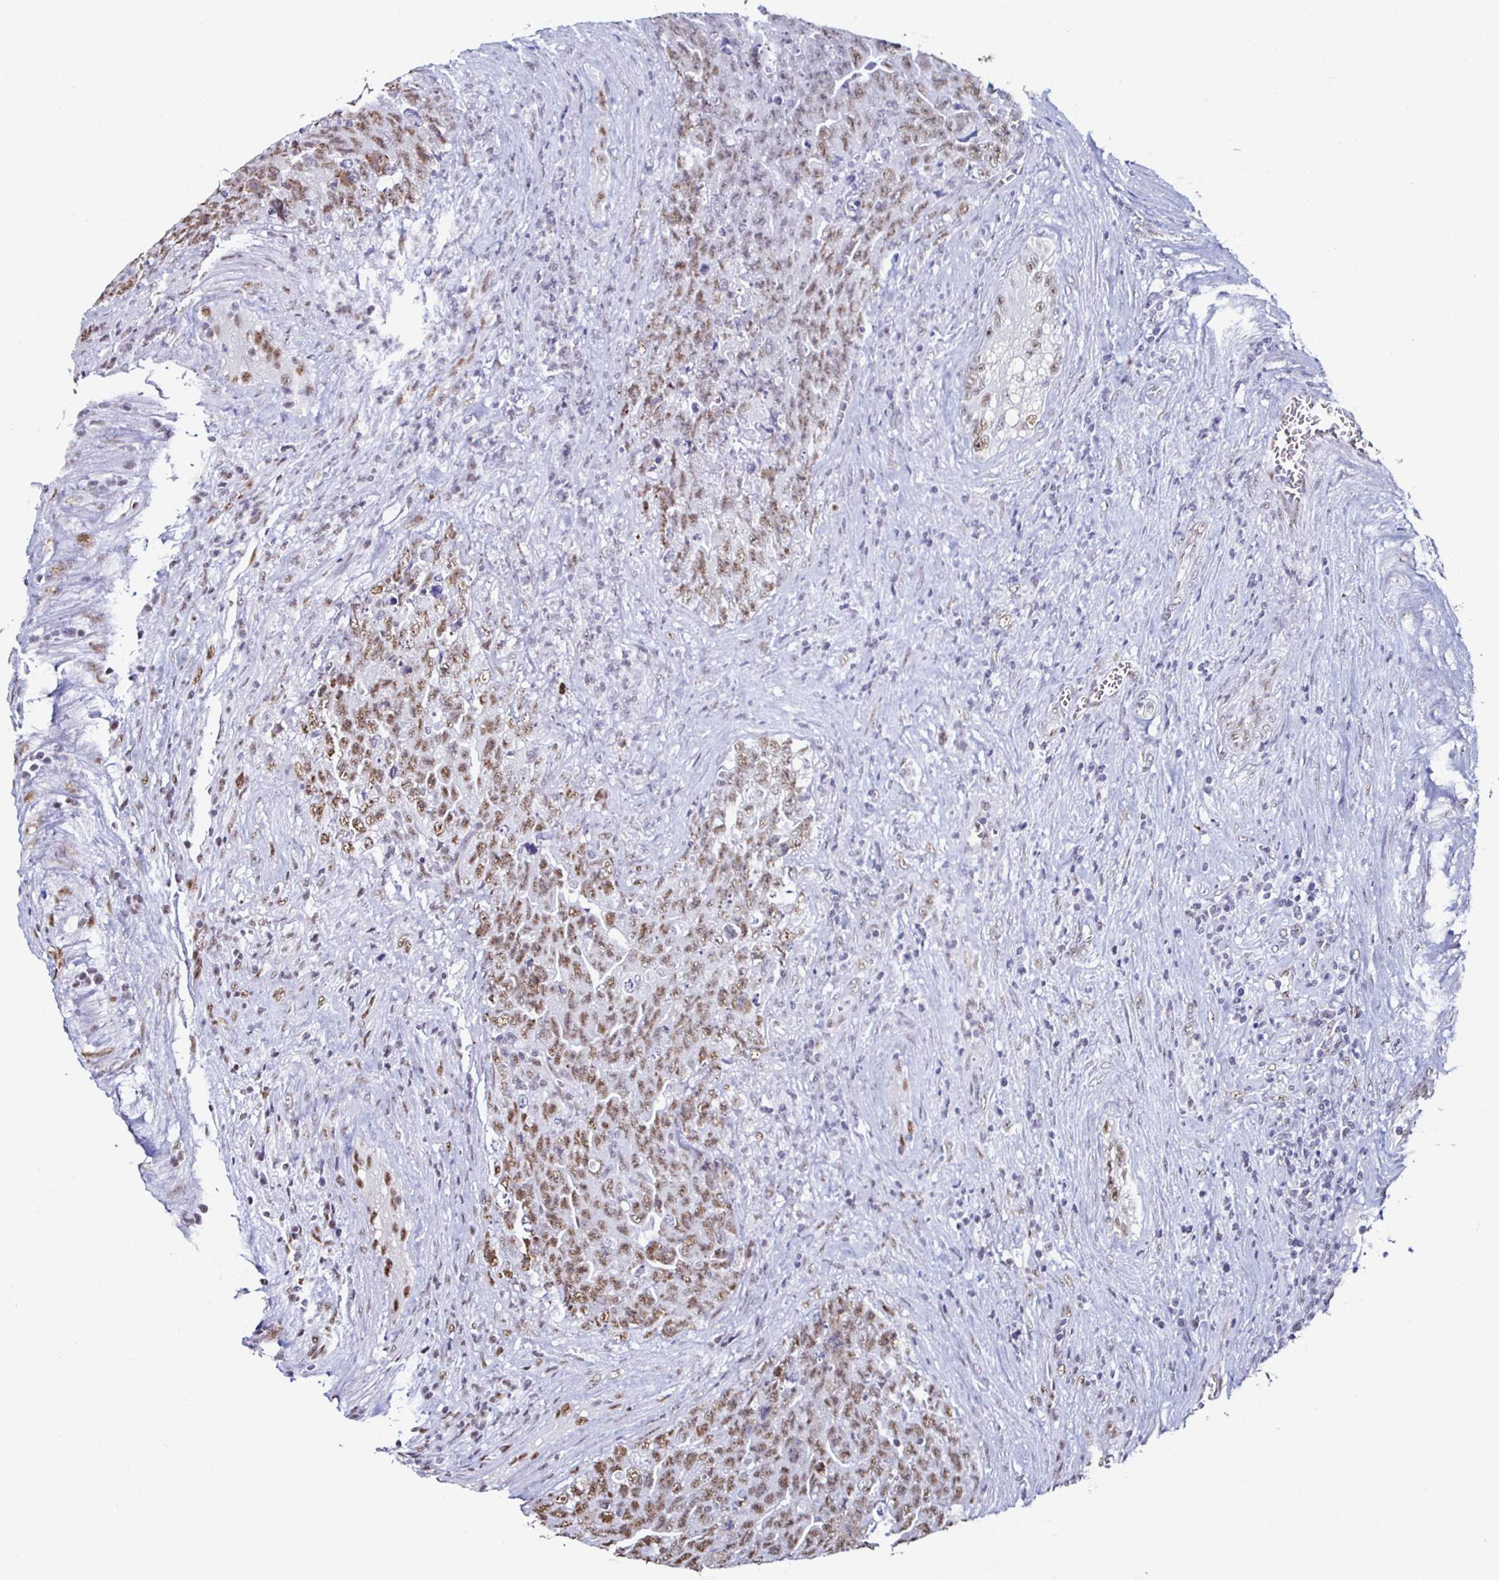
{"staining": {"intensity": "moderate", "quantity": "25%-75%", "location": "nuclear"}, "tissue": "testis cancer", "cell_type": "Tumor cells", "image_type": "cancer", "snomed": [{"axis": "morphology", "description": "Carcinoma, Embryonal, NOS"}, {"axis": "topography", "description": "Testis"}], "caption": "This histopathology image exhibits IHC staining of testis embryonal carcinoma, with medium moderate nuclear staining in about 25%-75% of tumor cells.", "gene": "DDX39B", "patient": {"sex": "male", "age": 28}}